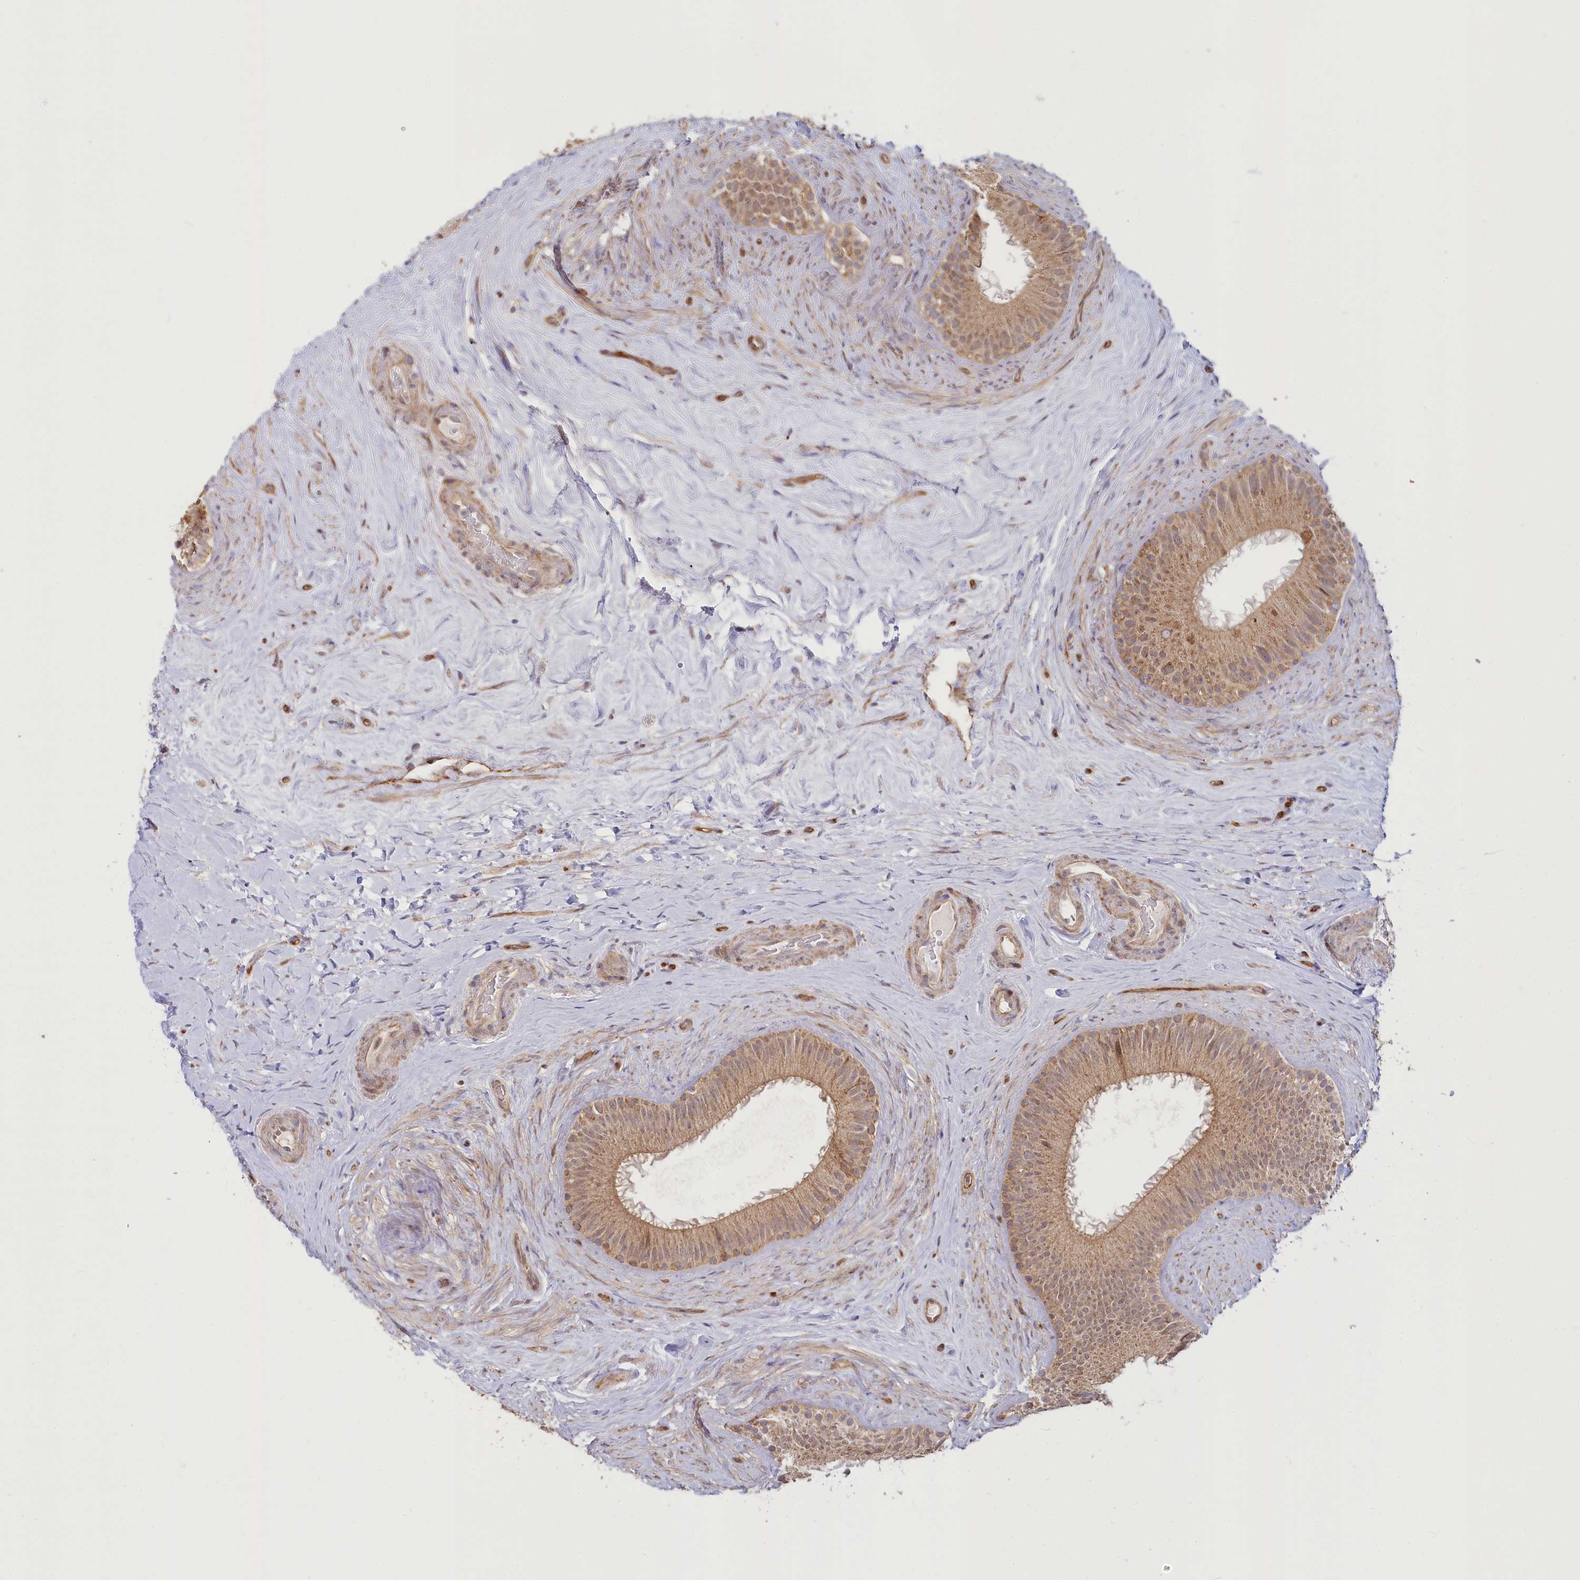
{"staining": {"intensity": "moderate", "quantity": ">75%", "location": "cytoplasmic/membranous,nuclear"}, "tissue": "epididymis", "cell_type": "Glandular cells", "image_type": "normal", "snomed": [{"axis": "morphology", "description": "Normal tissue, NOS"}, {"axis": "topography", "description": "Epididymis"}], "caption": "Moderate cytoplasmic/membranous,nuclear protein staining is present in approximately >75% of glandular cells in epididymis. (Brightfield microscopy of DAB IHC at high magnification).", "gene": "CEP70", "patient": {"sex": "male", "age": 84}}